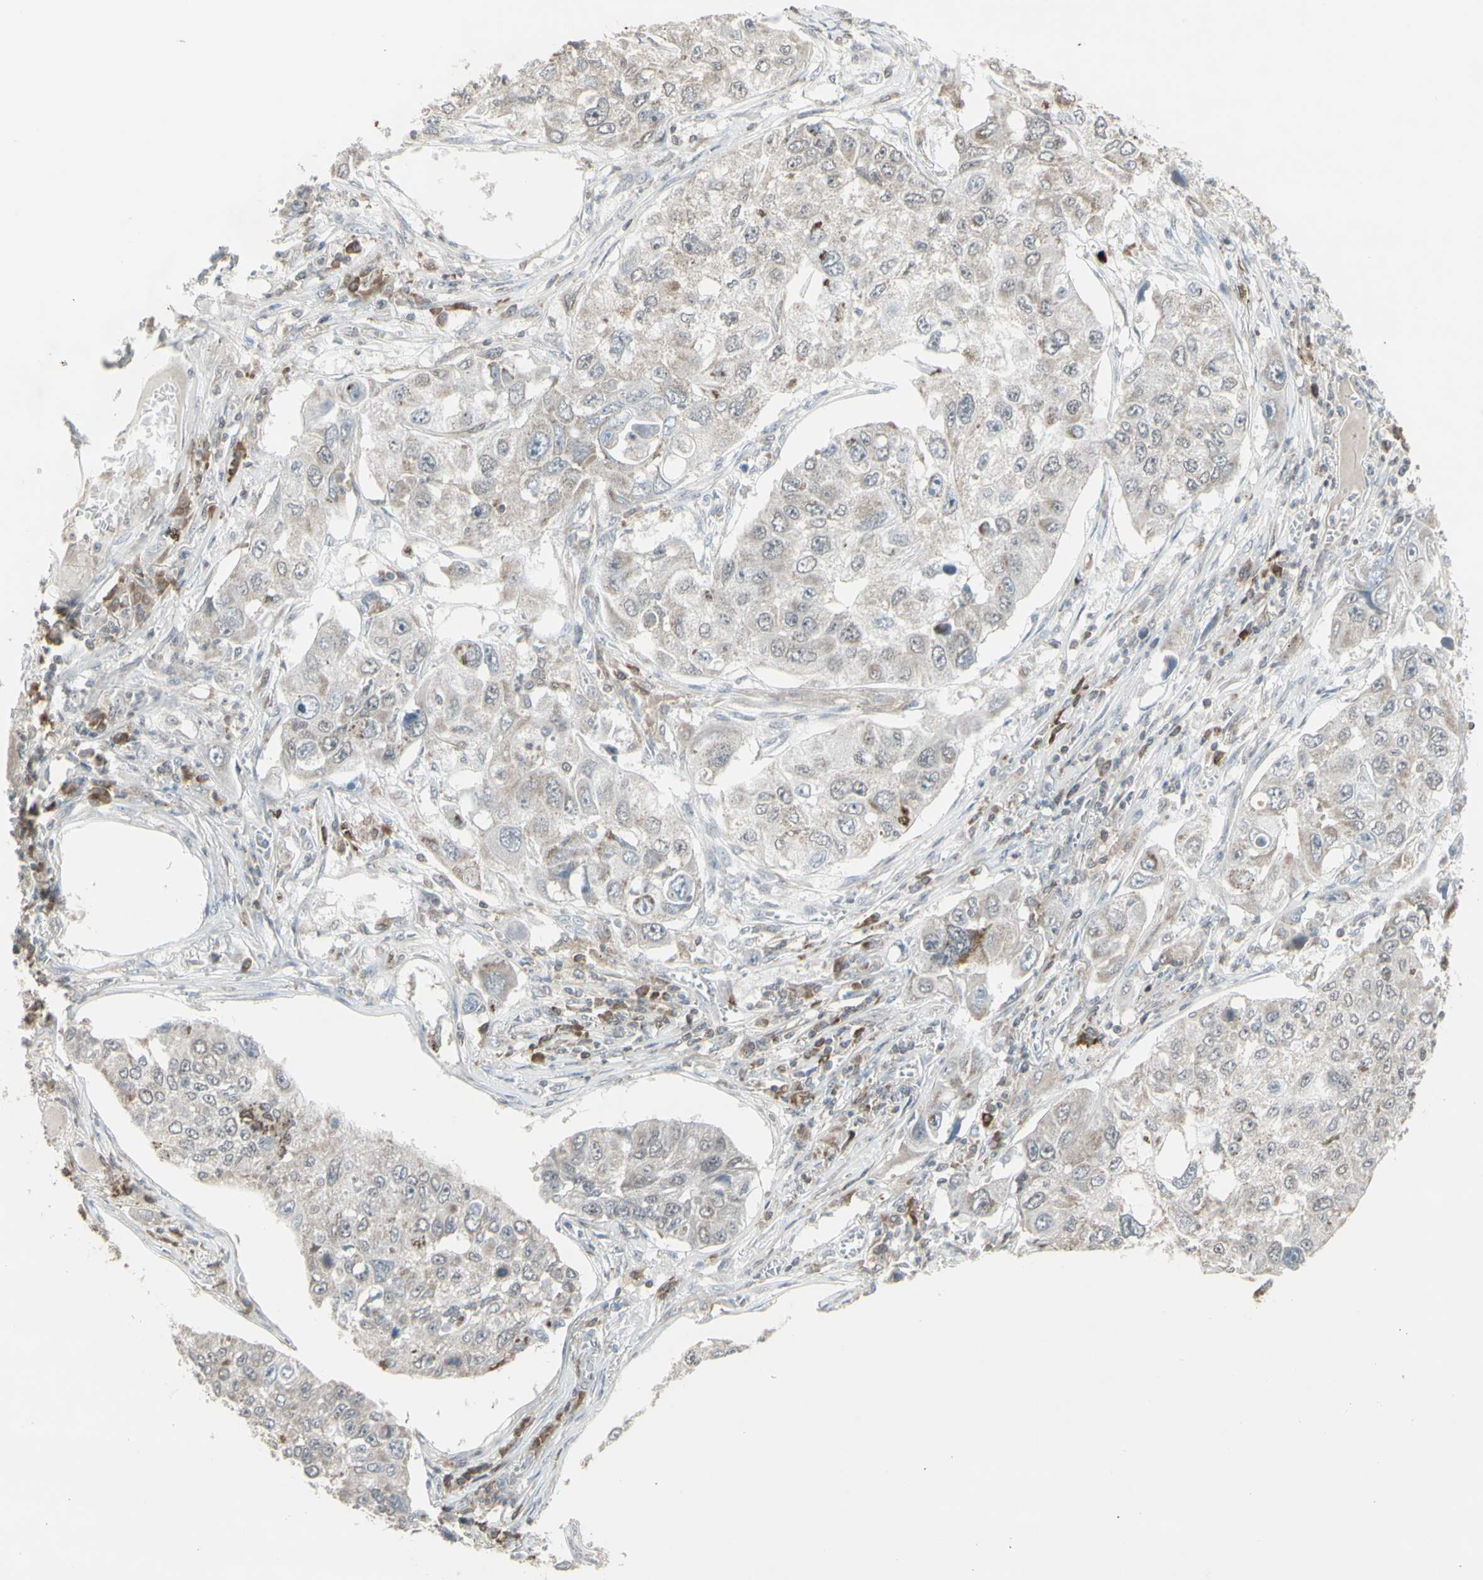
{"staining": {"intensity": "negative", "quantity": "none", "location": "none"}, "tissue": "lung cancer", "cell_type": "Tumor cells", "image_type": "cancer", "snomed": [{"axis": "morphology", "description": "Squamous cell carcinoma, NOS"}, {"axis": "topography", "description": "Lung"}], "caption": "High power microscopy micrograph of an IHC histopathology image of squamous cell carcinoma (lung), revealing no significant positivity in tumor cells.", "gene": "SAMSN1", "patient": {"sex": "male", "age": 71}}